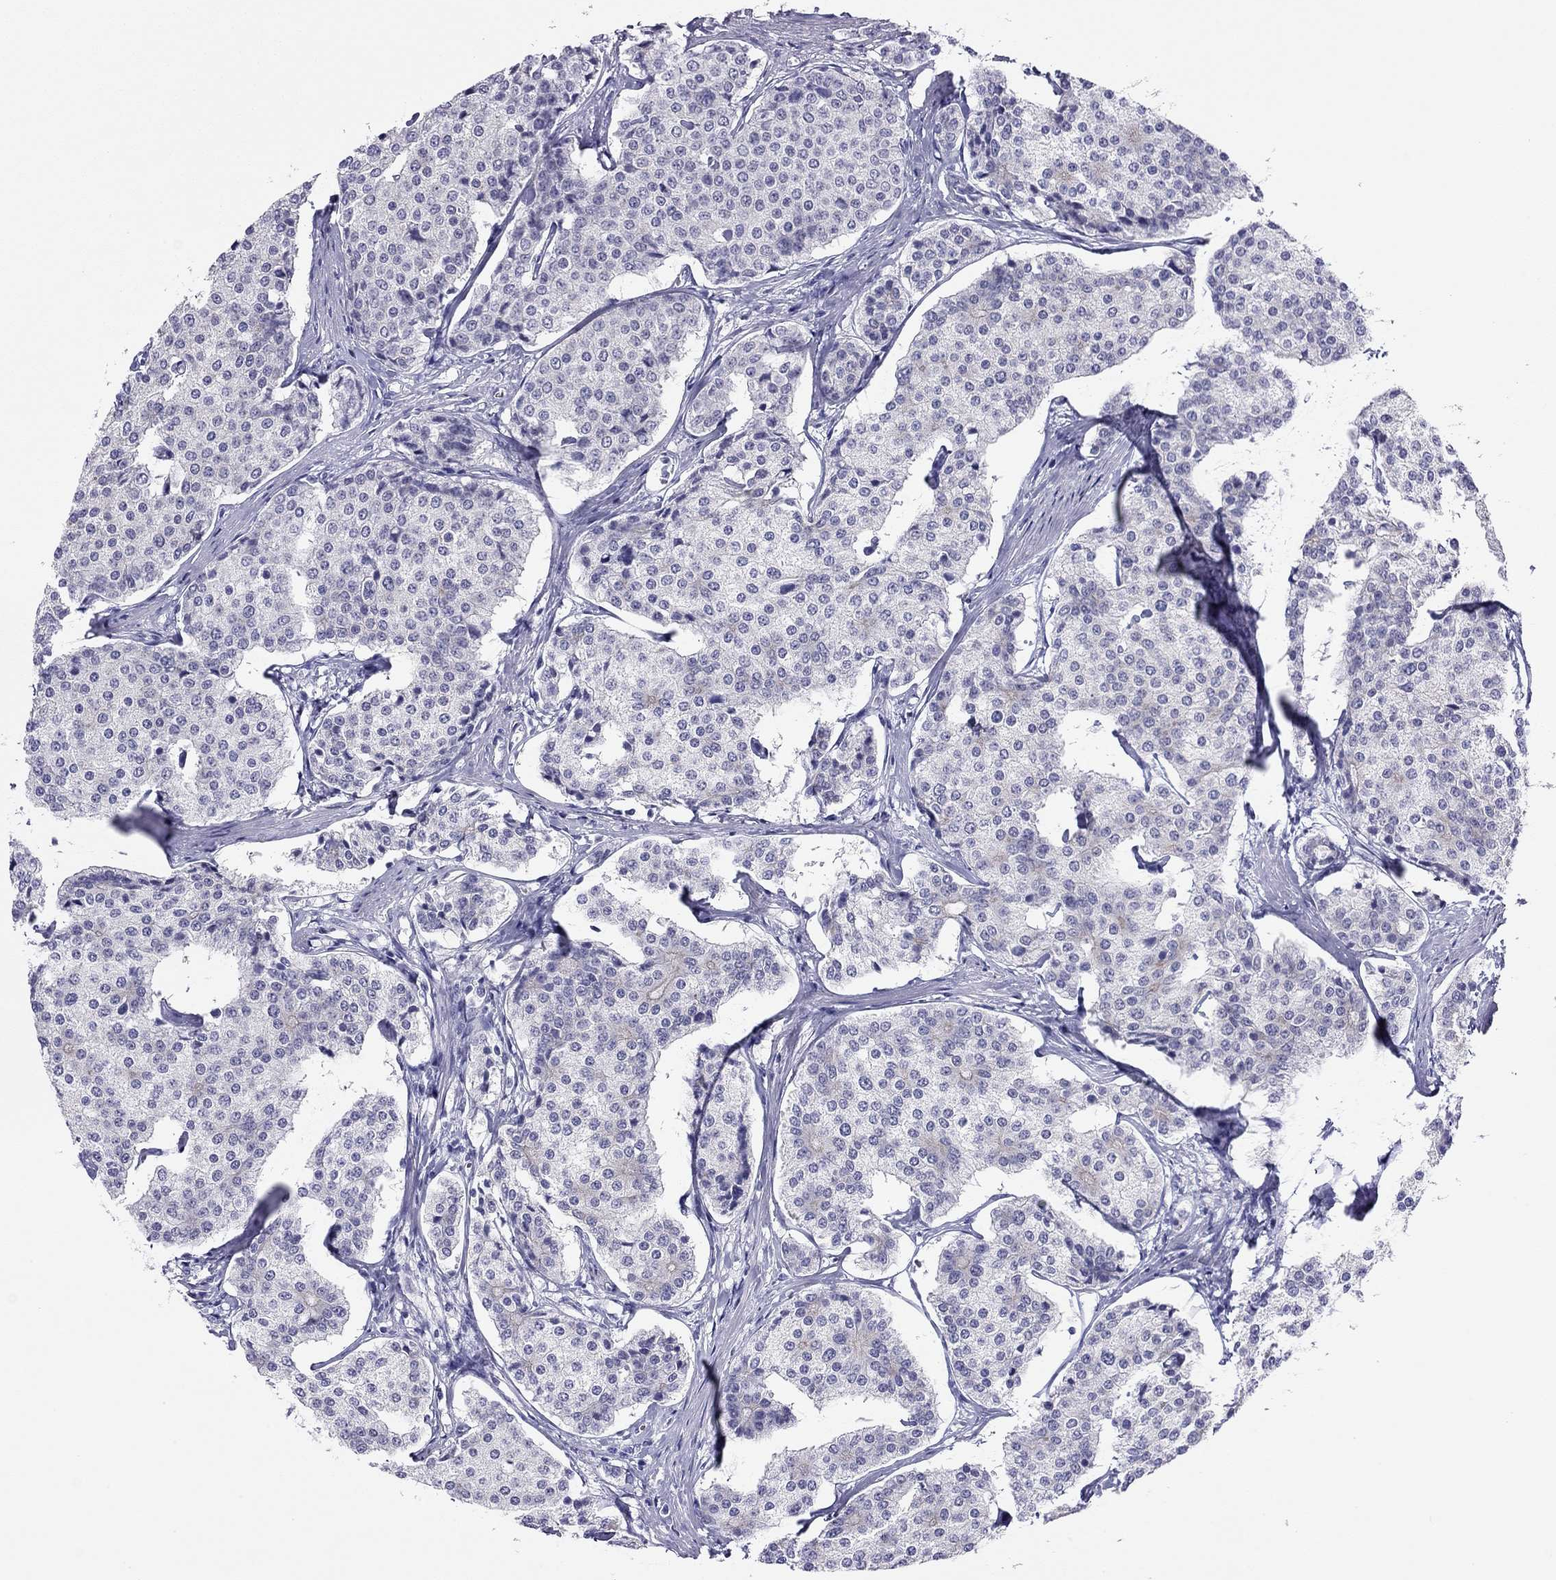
{"staining": {"intensity": "negative", "quantity": "none", "location": "none"}, "tissue": "carcinoid", "cell_type": "Tumor cells", "image_type": "cancer", "snomed": [{"axis": "morphology", "description": "Carcinoid, malignant, NOS"}, {"axis": "topography", "description": "Small intestine"}], "caption": "Immunohistochemical staining of human carcinoid (malignant) reveals no significant positivity in tumor cells. Brightfield microscopy of immunohistochemistry stained with DAB (brown) and hematoxylin (blue), captured at high magnification.", "gene": "MYMX", "patient": {"sex": "female", "age": 65}}